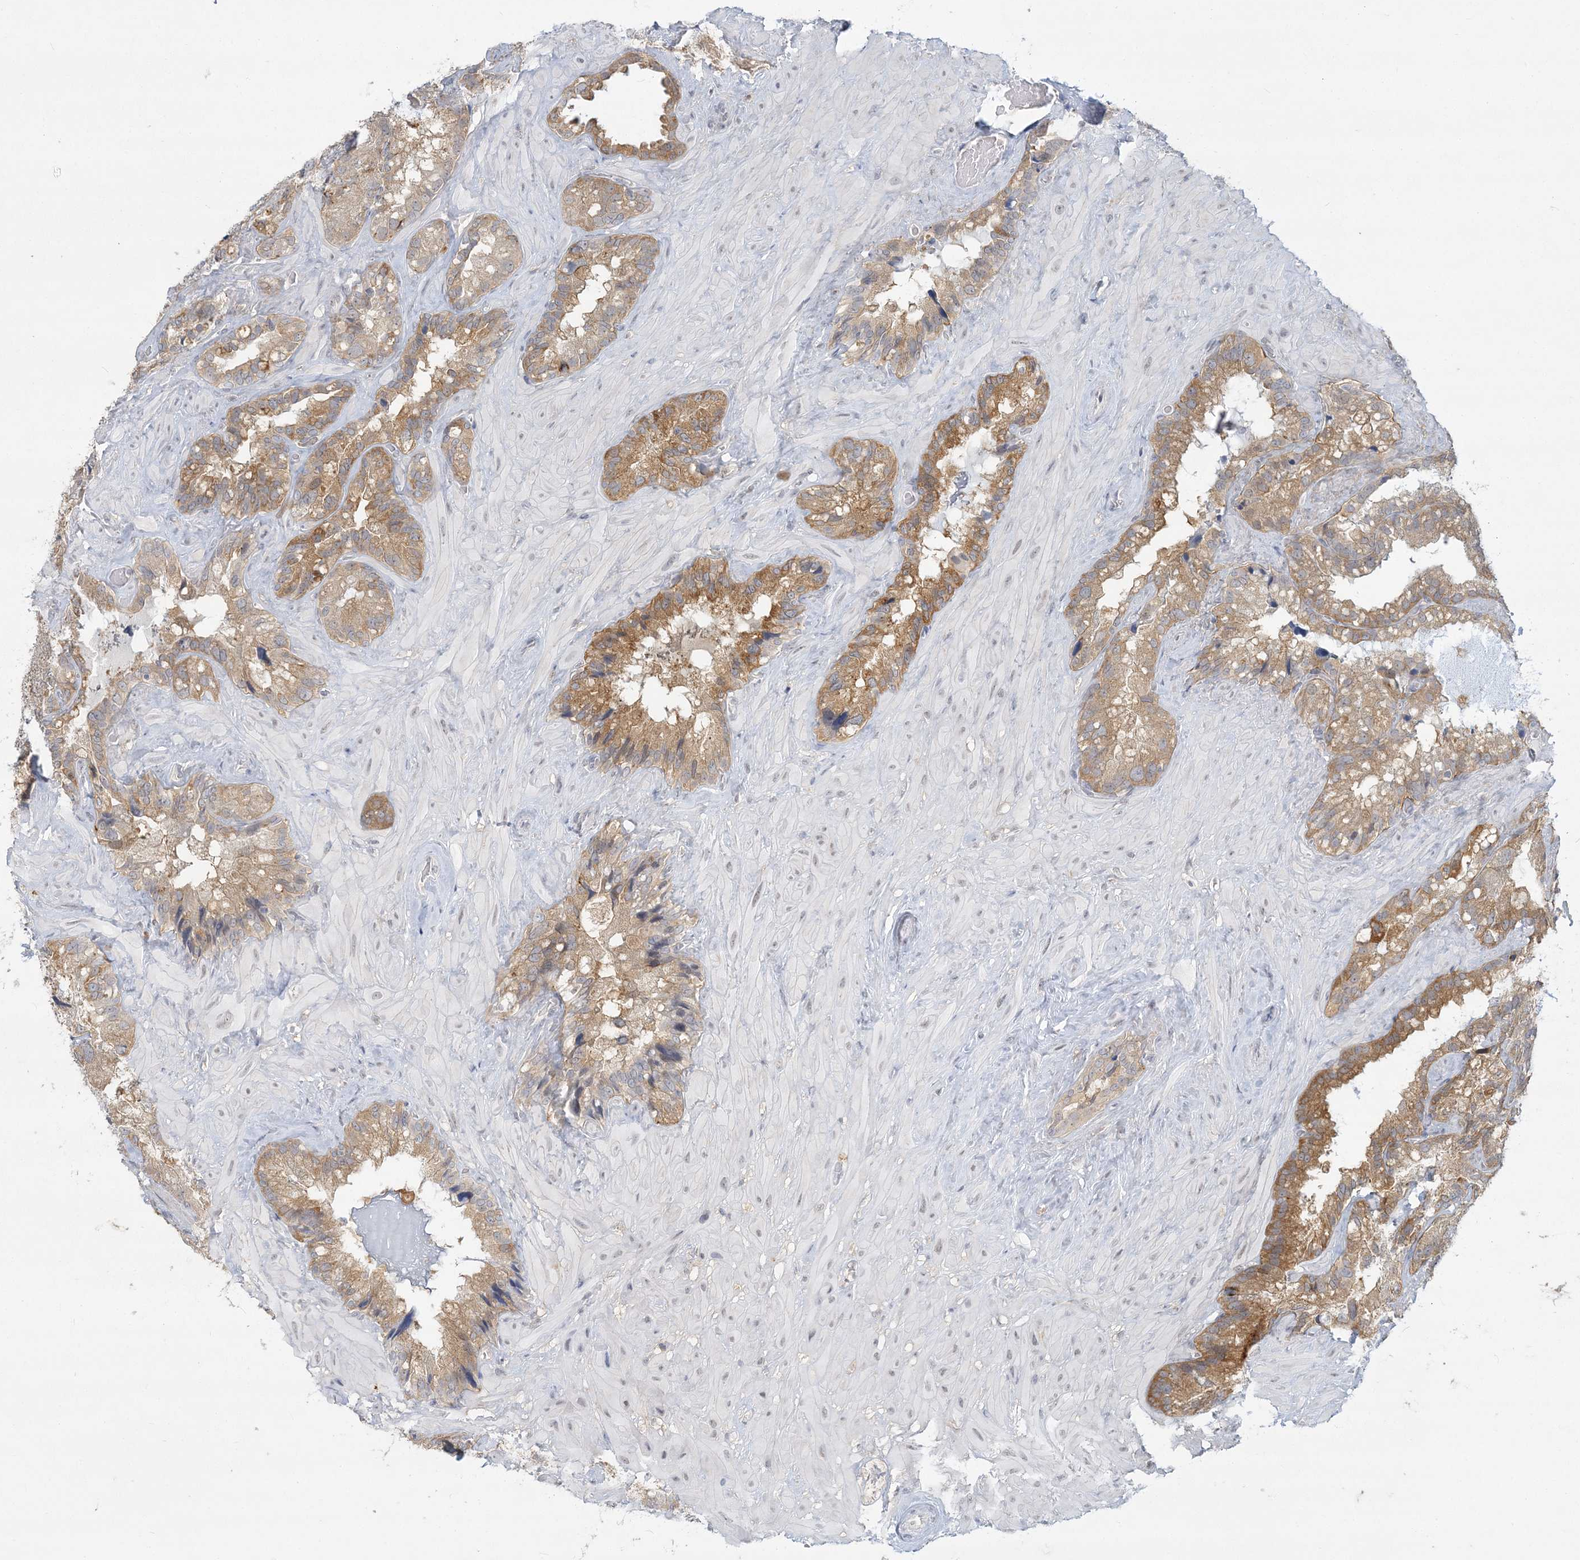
{"staining": {"intensity": "moderate", "quantity": ">75%", "location": "cytoplasmic/membranous"}, "tissue": "seminal vesicle", "cell_type": "Glandular cells", "image_type": "normal", "snomed": [{"axis": "morphology", "description": "Normal tissue, NOS"}, {"axis": "topography", "description": "Prostate"}, {"axis": "topography", "description": "Seminal veicle"}], "caption": "Protein expression analysis of normal seminal vesicle exhibits moderate cytoplasmic/membranous positivity in about >75% of glandular cells.", "gene": "ANKS1A", "patient": {"sex": "male", "age": 68}}